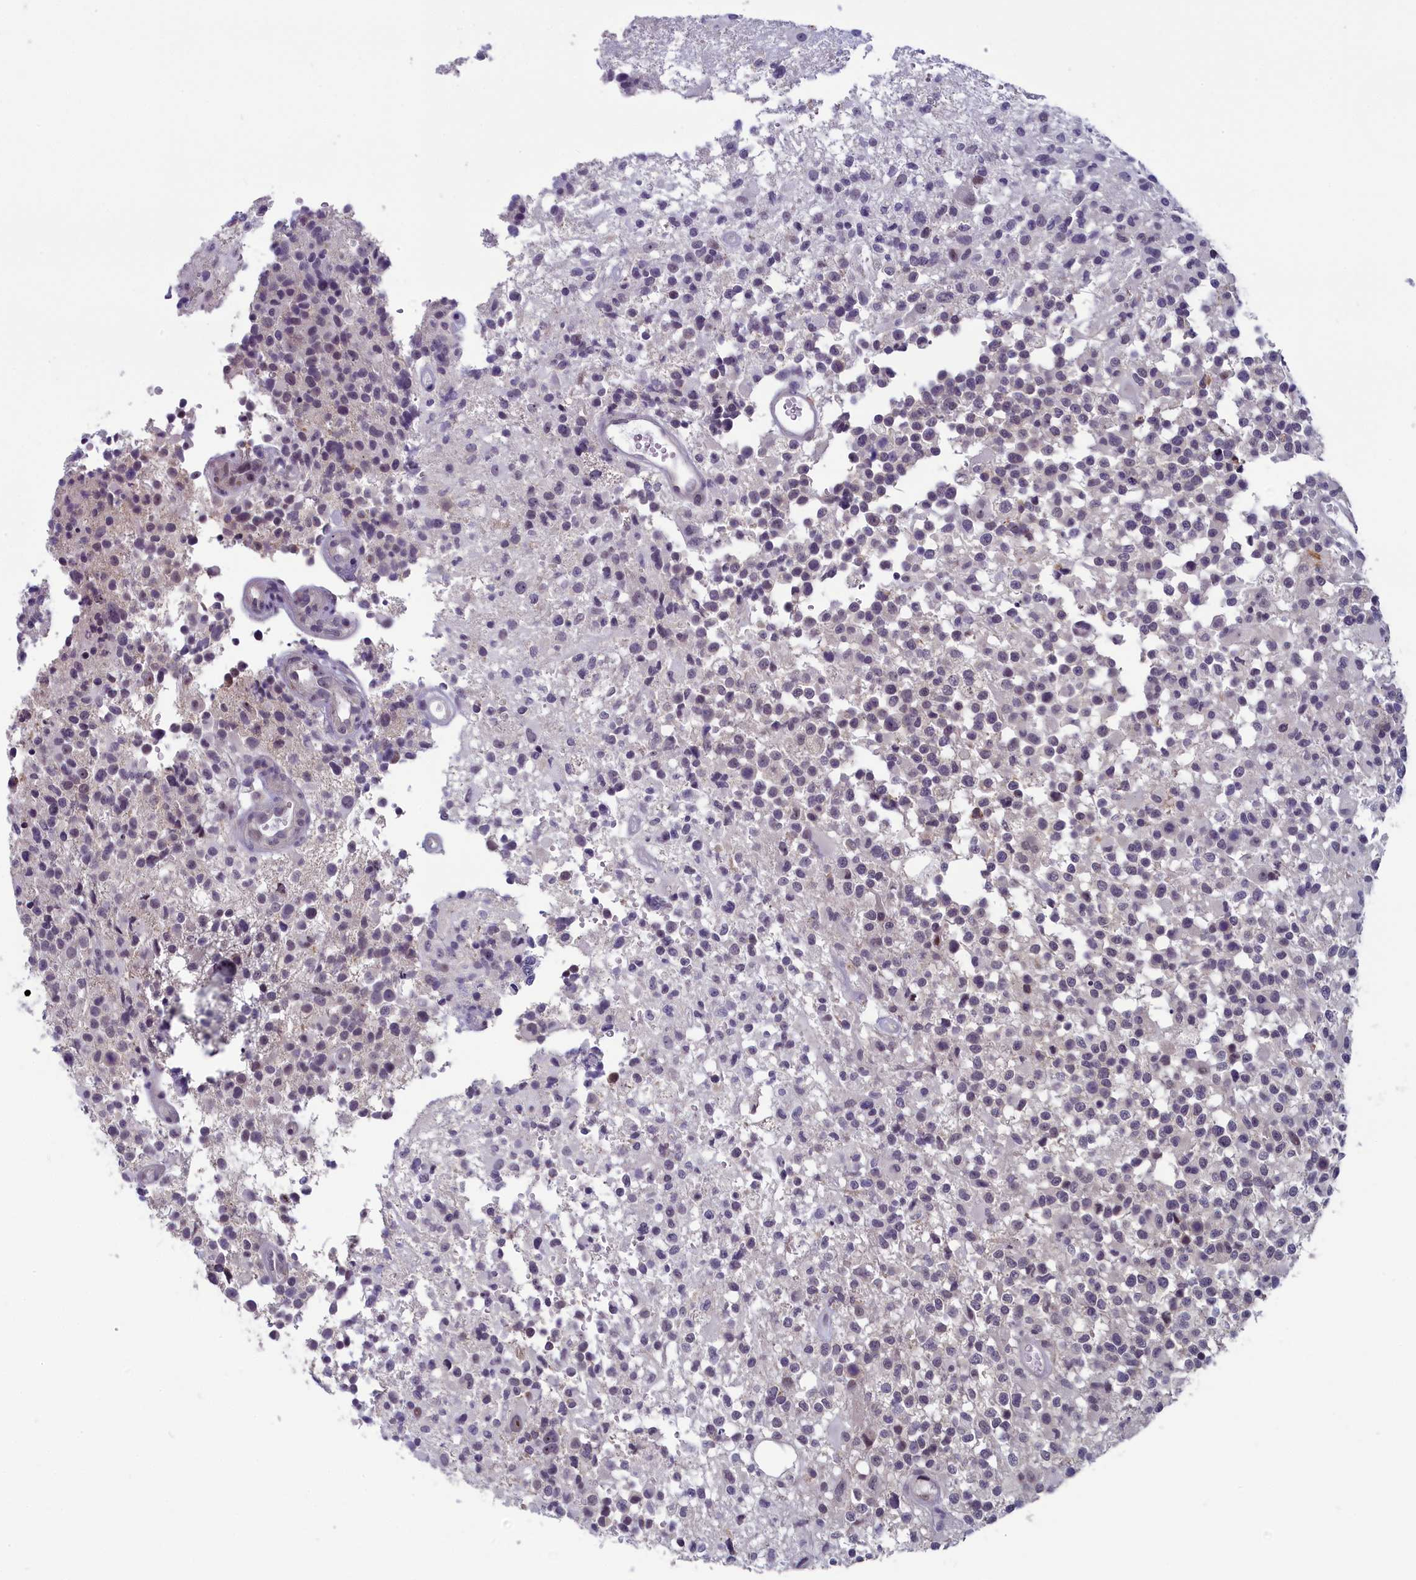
{"staining": {"intensity": "negative", "quantity": "none", "location": "none"}, "tissue": "glioma", "cell_type": "Tumor cells", "image_type": "cancer", "snomed": [{"axis": "morphology", "description": "Glioma, malignant, High grade"}, {"axis": "morphology", "description": "Glioblastoma, NOS"}, {"axis": "topography", "description": "Brain"}], "caption": "IHC histopathology image of malignant high-grade glioma stained for a protein (brown), which reveals no positivity in tumor cells.", "gene": "CNEP1R1", "patient": {"sex": "male", "age": 60}}